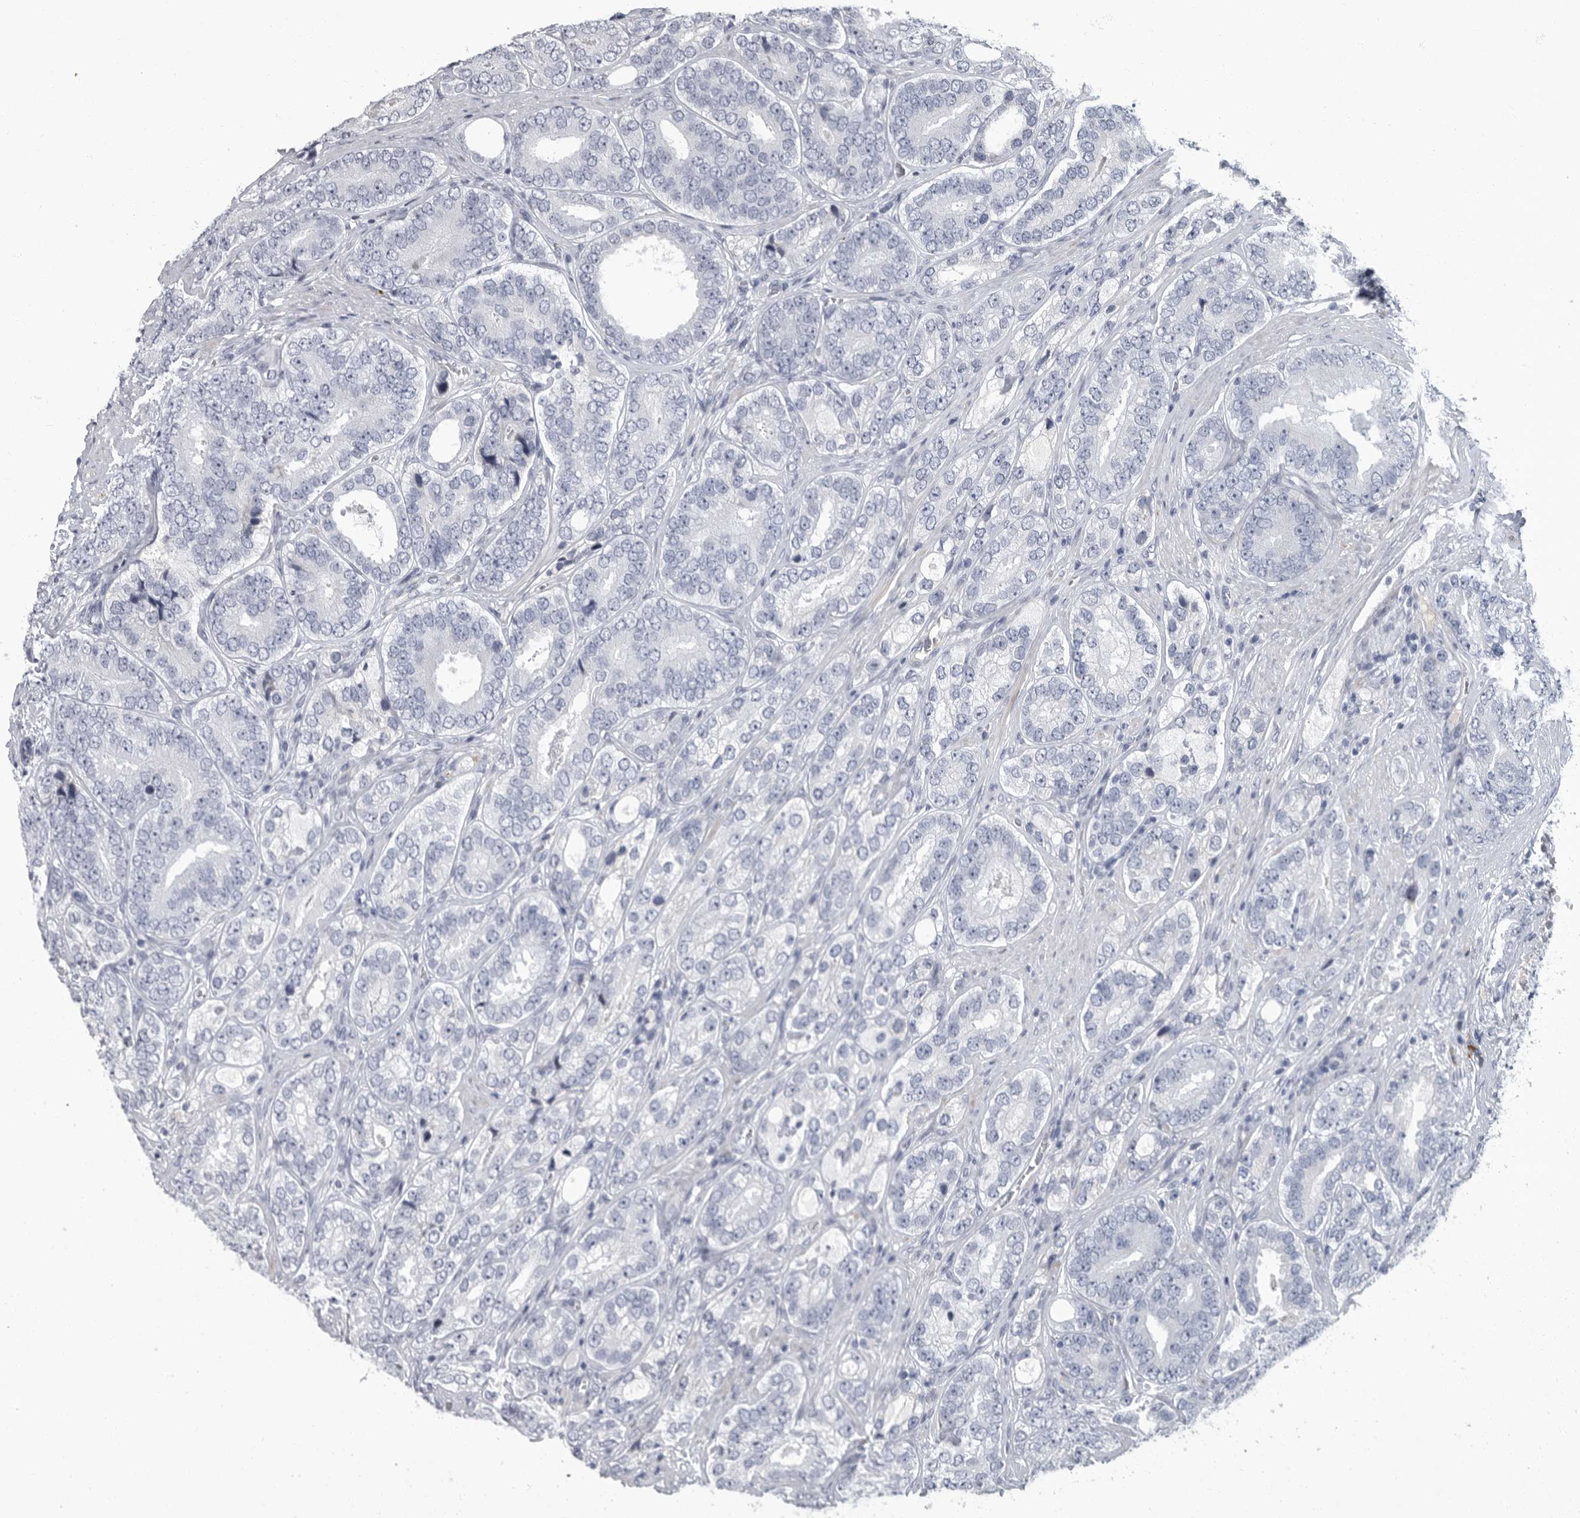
{"staining": {"intensity": "negative", "quantity": "none", "location": "none"}, "tissue": "prostate cancer", "cell_type": "Tumor cells", "image_type": "cancer", "snomed": [{"axis": "morphology", "description": "Adenocarcinoma, High grade"}, {"axis": "topography", "description": "Prostate"}], "caption": "Histopathology image shows no protein positivity in tumor cells of prostate cancer (high-grade adenocarcinoma) tissue.", "gene": "SLC25A39", "patient": {"sex": "male", "age": 56}}